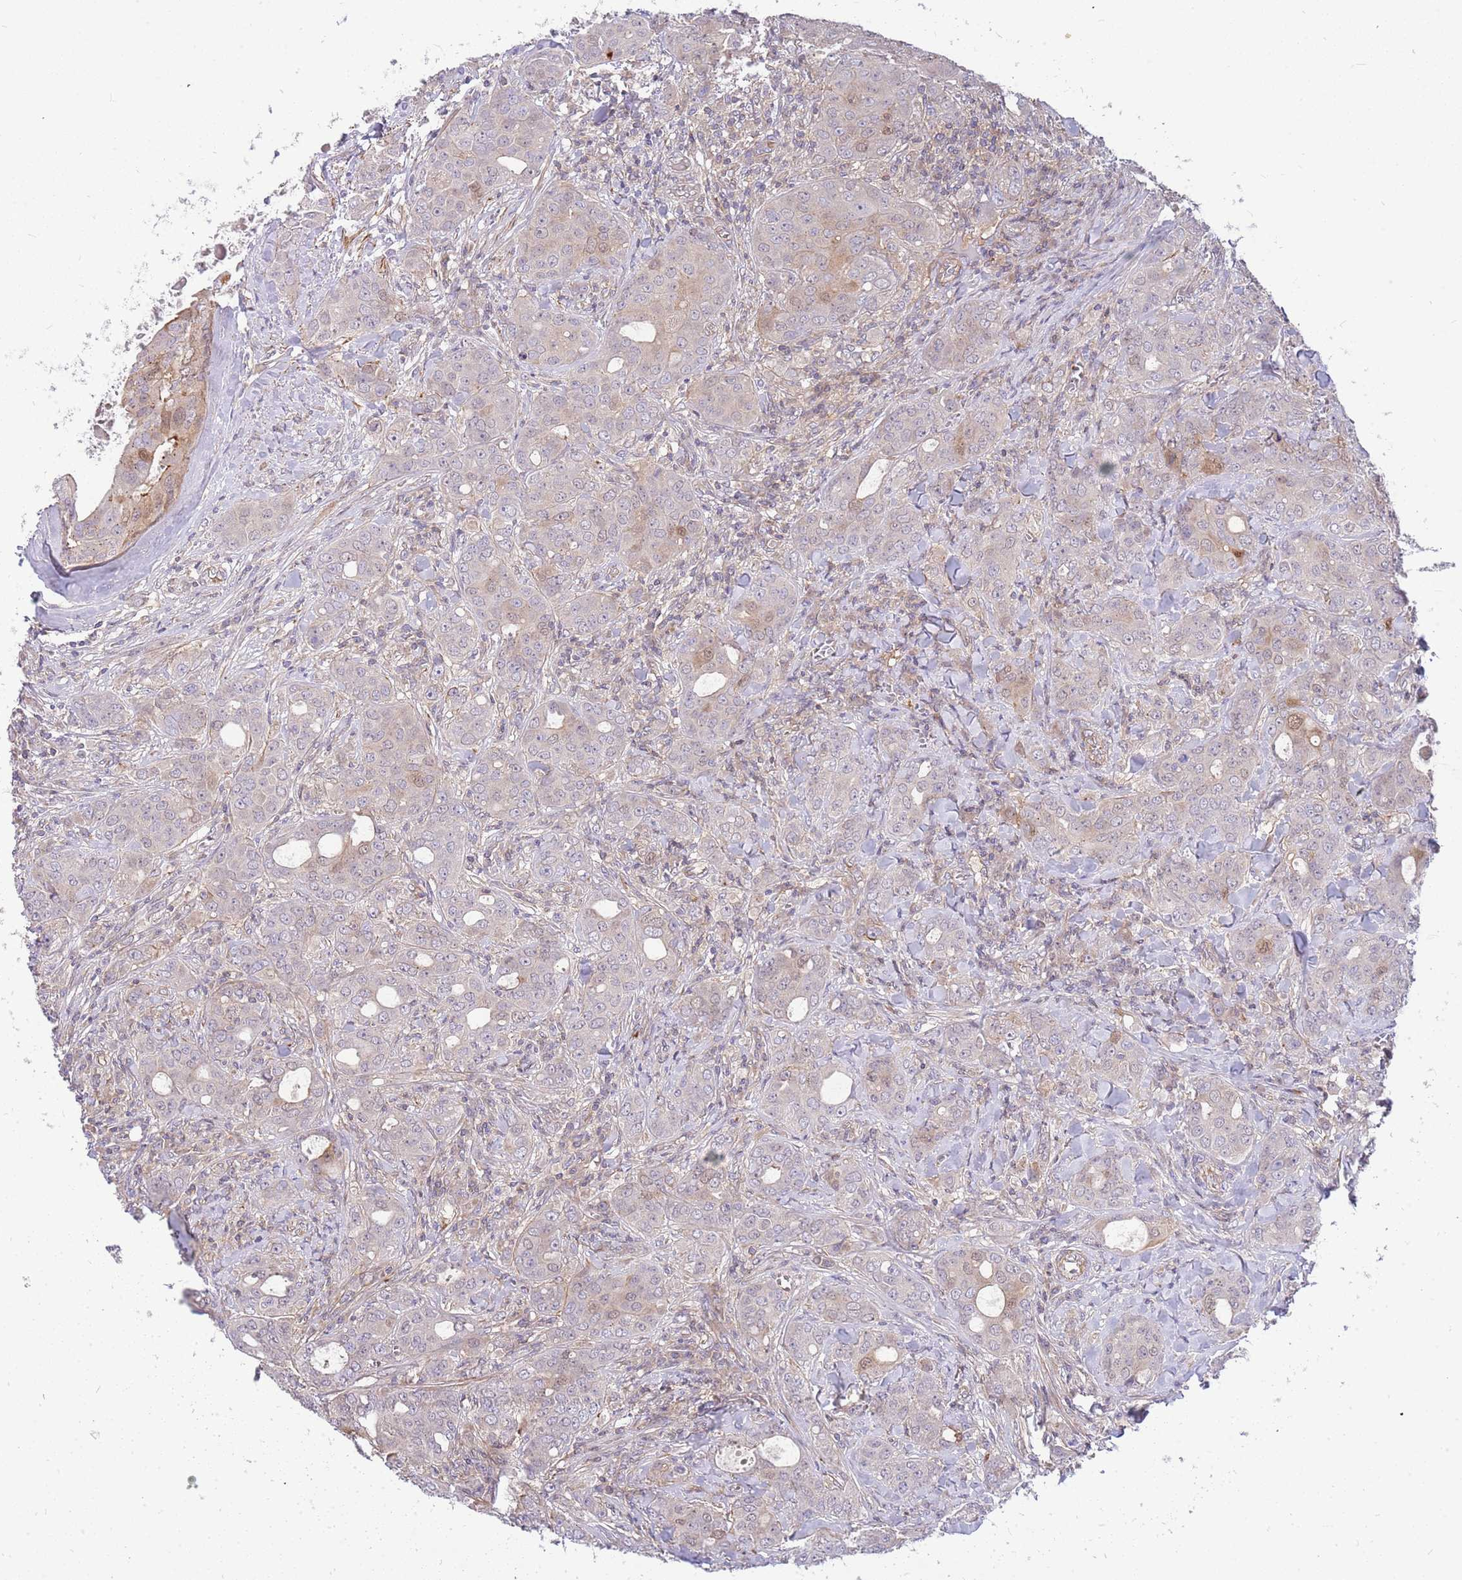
{"staining": {"intensity": "moderate", "quantity": "<25%", "location": "cytoplasmic/membranous,nuclear"}, "tissue": "breast cancer", "cell_type": "Tumor cells", "image_type": "cancer", "snomed": [{"axis": "morphology", "description": "Duct carcinoma"}, {"axis": "topography", "description": "Breast"}], "caption": "Protein expression analysis of invasive ductal carcinoma (breast) reveals moderate cytoplasmic/membranous and nuclear expression in approximately <25% of tumor cells.", "gene": "MVD", "patient": {"sex": "female", "age": 43}}